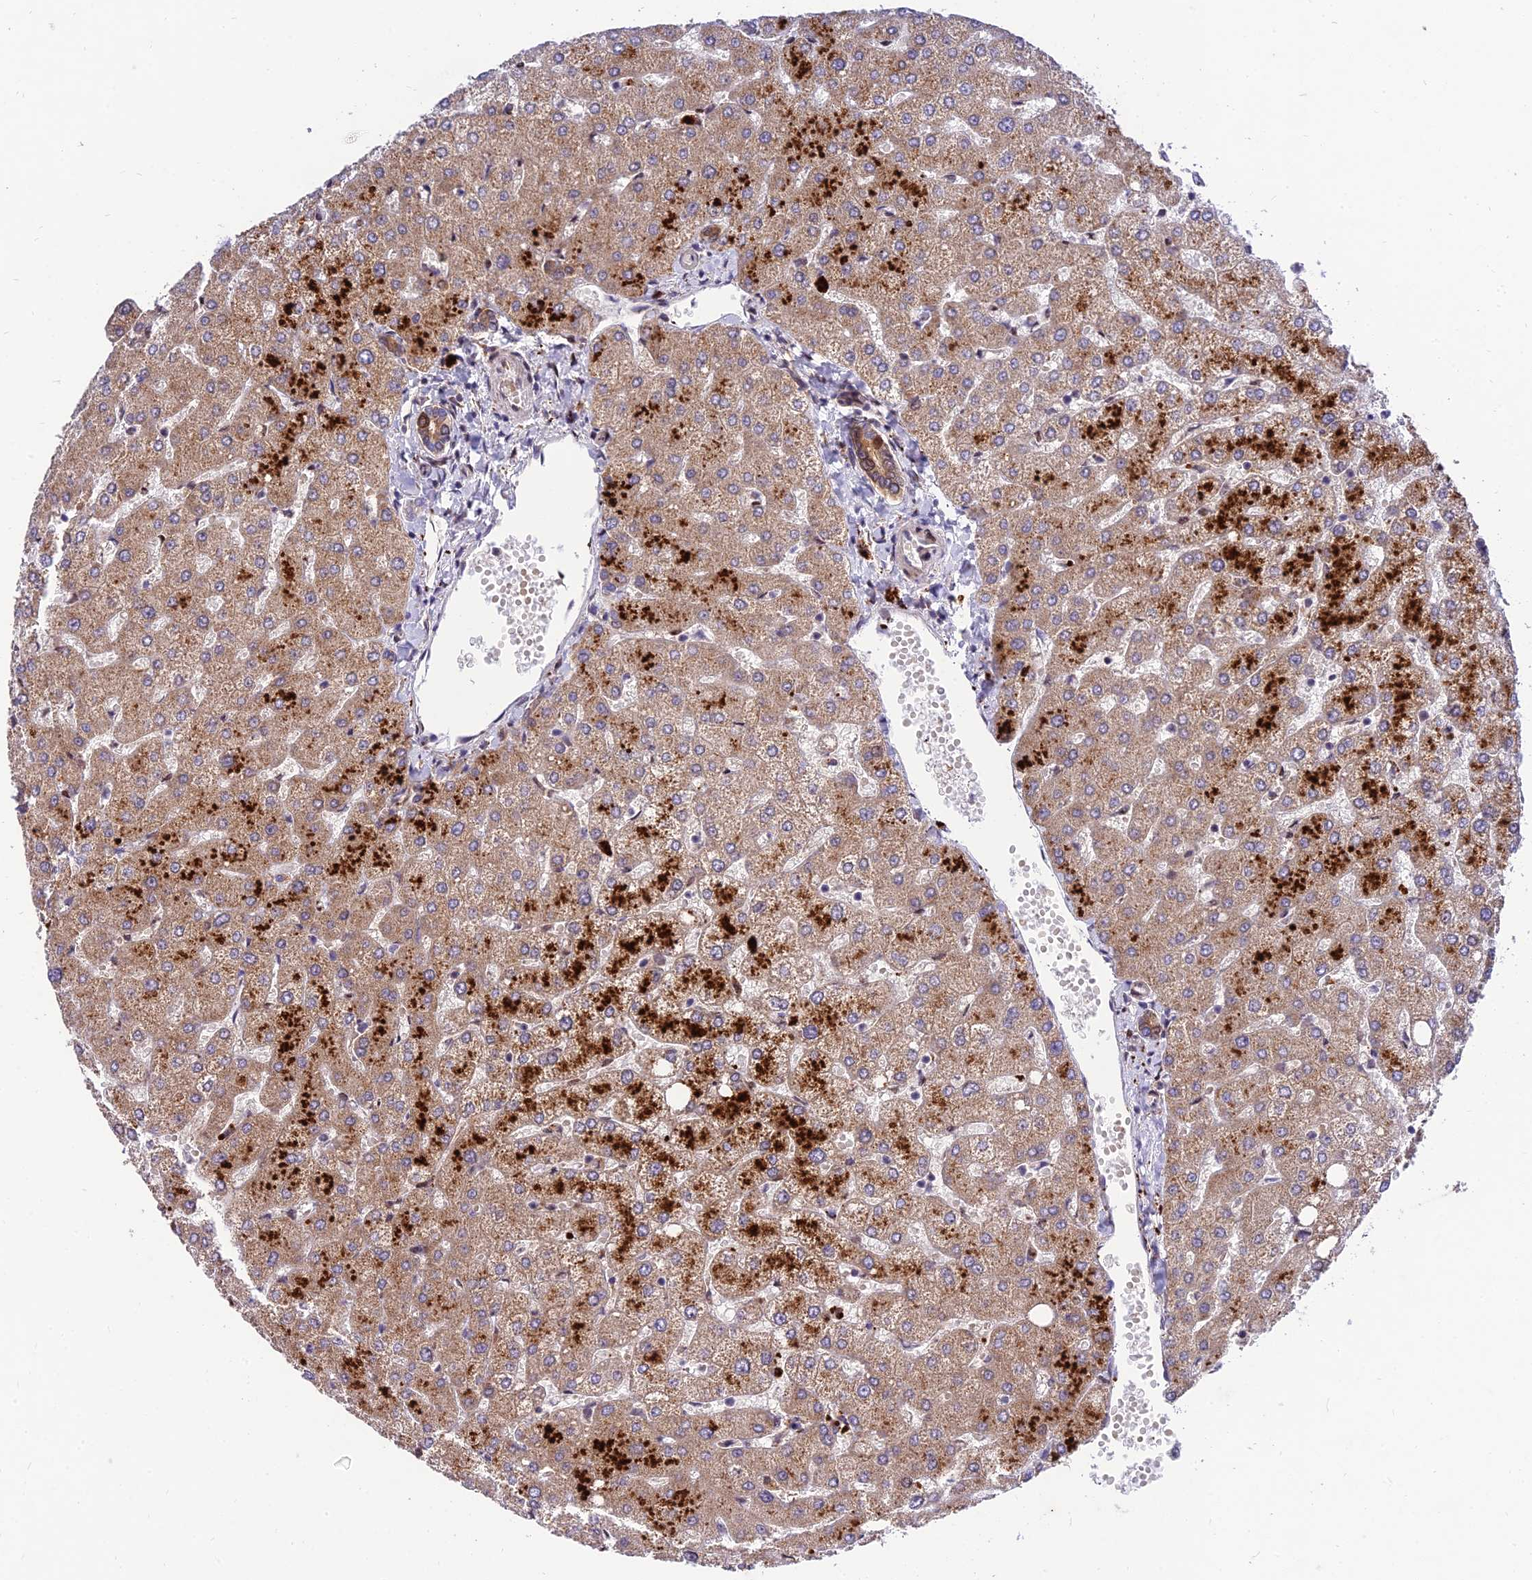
{"staining": {"intensity": "moderate", "quantity": "25%-75%", "location": "cytoplasmic/membranous,nuclear"}, "tissue": "liver", "cell_type": "Cholangiocytes", "image_type": "normal", "snomed": [{"axis": "morphology", "description": "Normal tissue, NOS"}, {"axis": "topography", "description": "Liver"}], "caption": "Moderate cytoplasmic/membranous,nuclear protein positivity is appreciated in about 25%-75% of cholangiocytes in liver. (IHC, brightfield microscopy, high magnification).", "gene": "MKKS", "patient": {"sex": "female", "age": 54}}